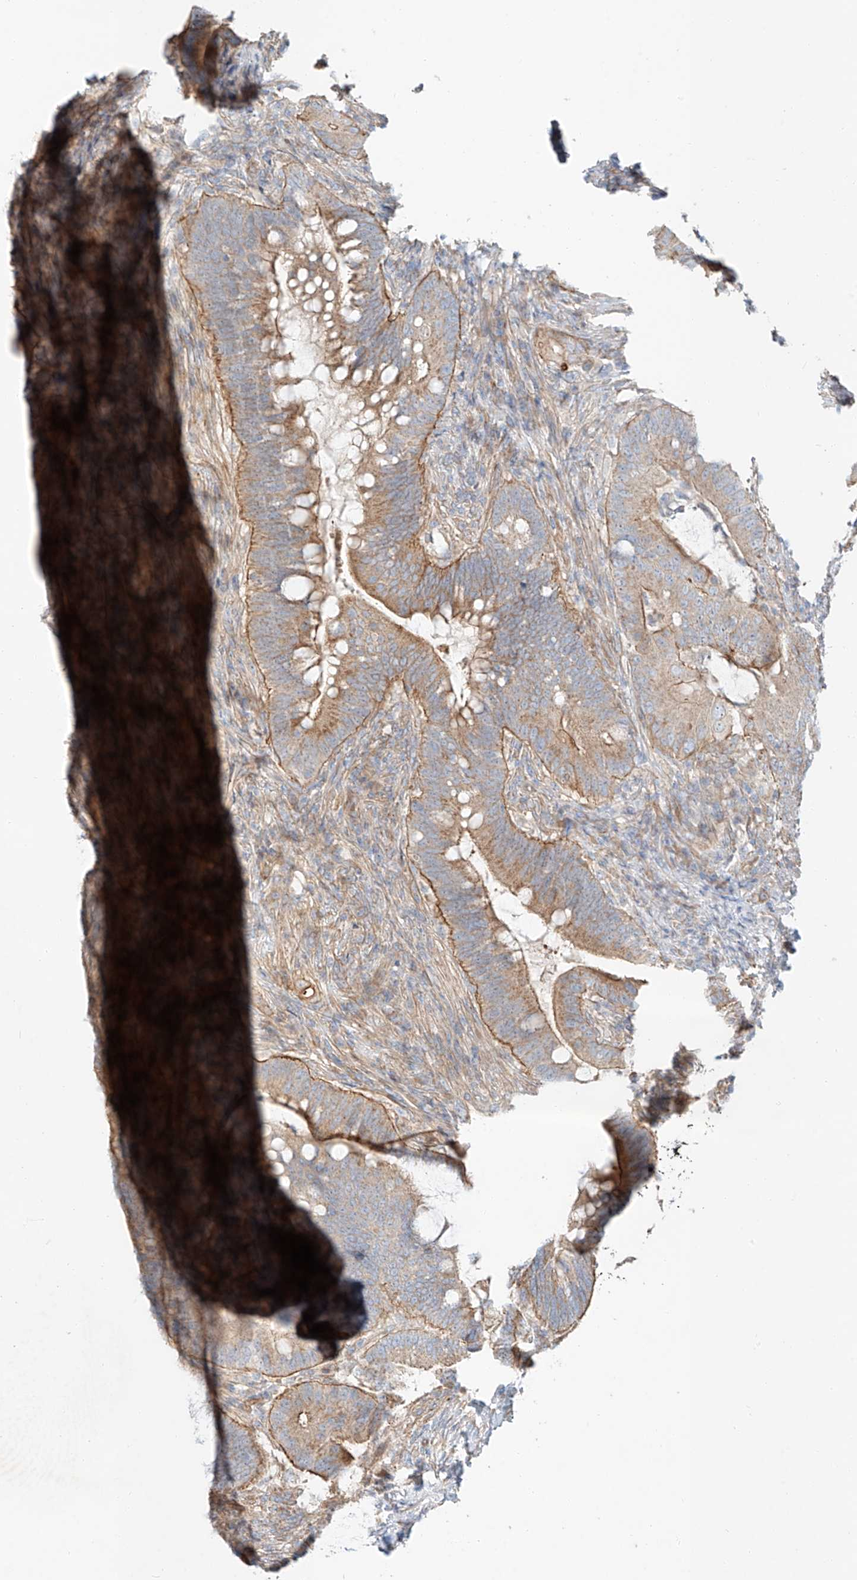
{"staining": {"intensity": "moderate", "quantity": "25%-75%", "location": "cytoplasmic/membranous"}, "tissue": "colorectal cancer", "cell_type": "Tumor cells", "image_type": "cancer", "snomed": [{"axis": "morphology", "description": "Adenocarcinoma, NOS"}, {"axis": "topography", "description": "Colon"}], "caption": "High-power microscopy captured an immunohistochemistry (IHC) image of colorectal adenocarcinoma, revealing moderate cytoplasmic/membranous staining in about 25%-75% of tumor cells.", "gene": "AJM1", "patient": {"sex": "female", "age": 66}}